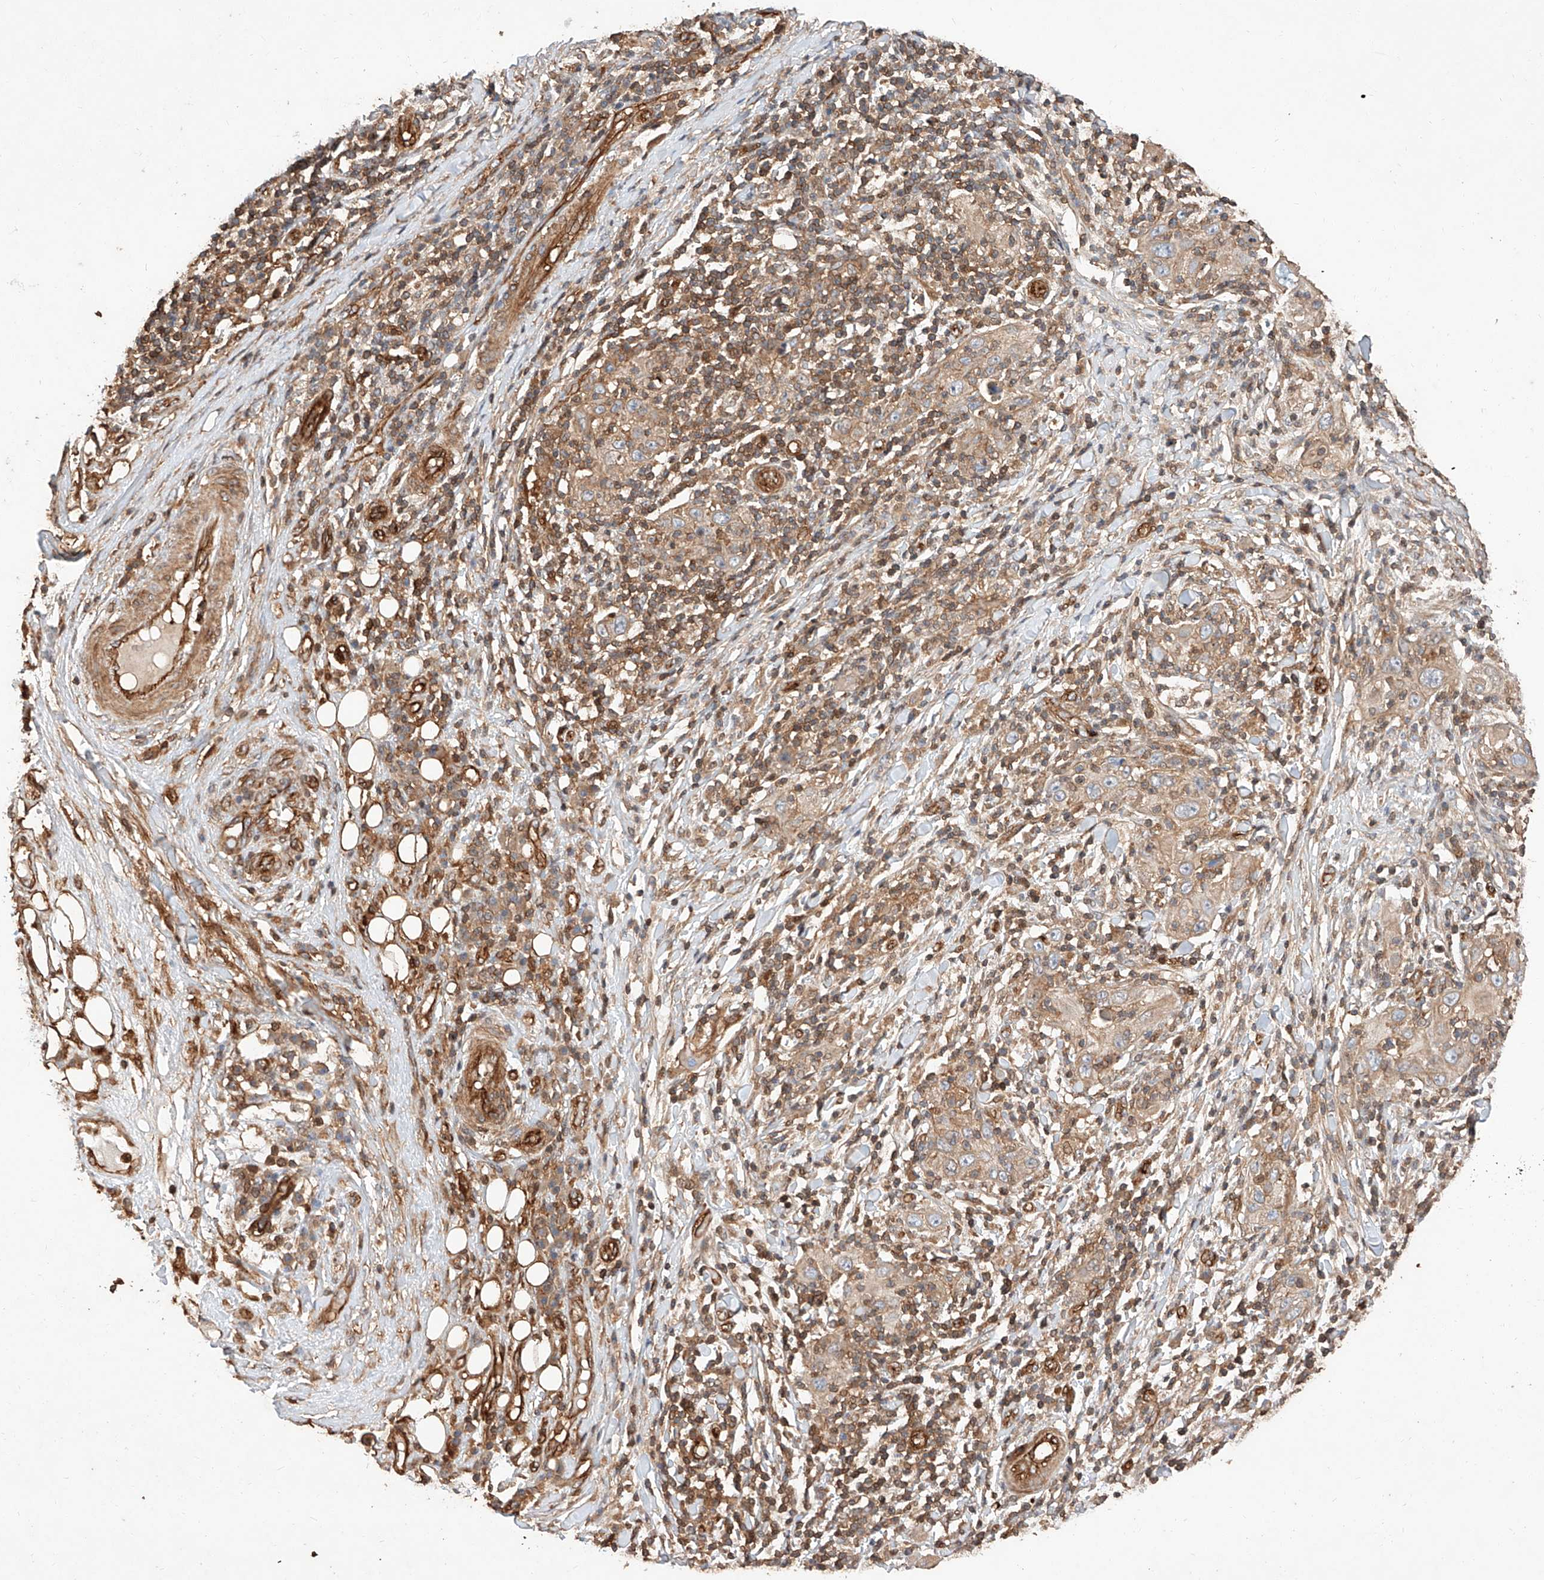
{"staining": {"intensity": "weak", "quantity": ">75%", "location": "cytoplasmic/membranous"}, "tissue": "skin cancer", "cell_type": "Tumor cells", "image_type": "cancer", "snomed": [{"axis": "morphology", "description": "Squamous cell carcinoma, NOS"}, {"axis": "topography", "description": "Skin"}], "caption": "This micrograph shows squamous cell carcinoma (skin) stained with immunohistochemistry to label a protein in brown. The cytoplasmic/membranous of tumor cells show weak positivity for the protein. Nuclei are counter-stained blue.", "gene": "GHDC", "patient": {"sex": "female", "age": 88}}